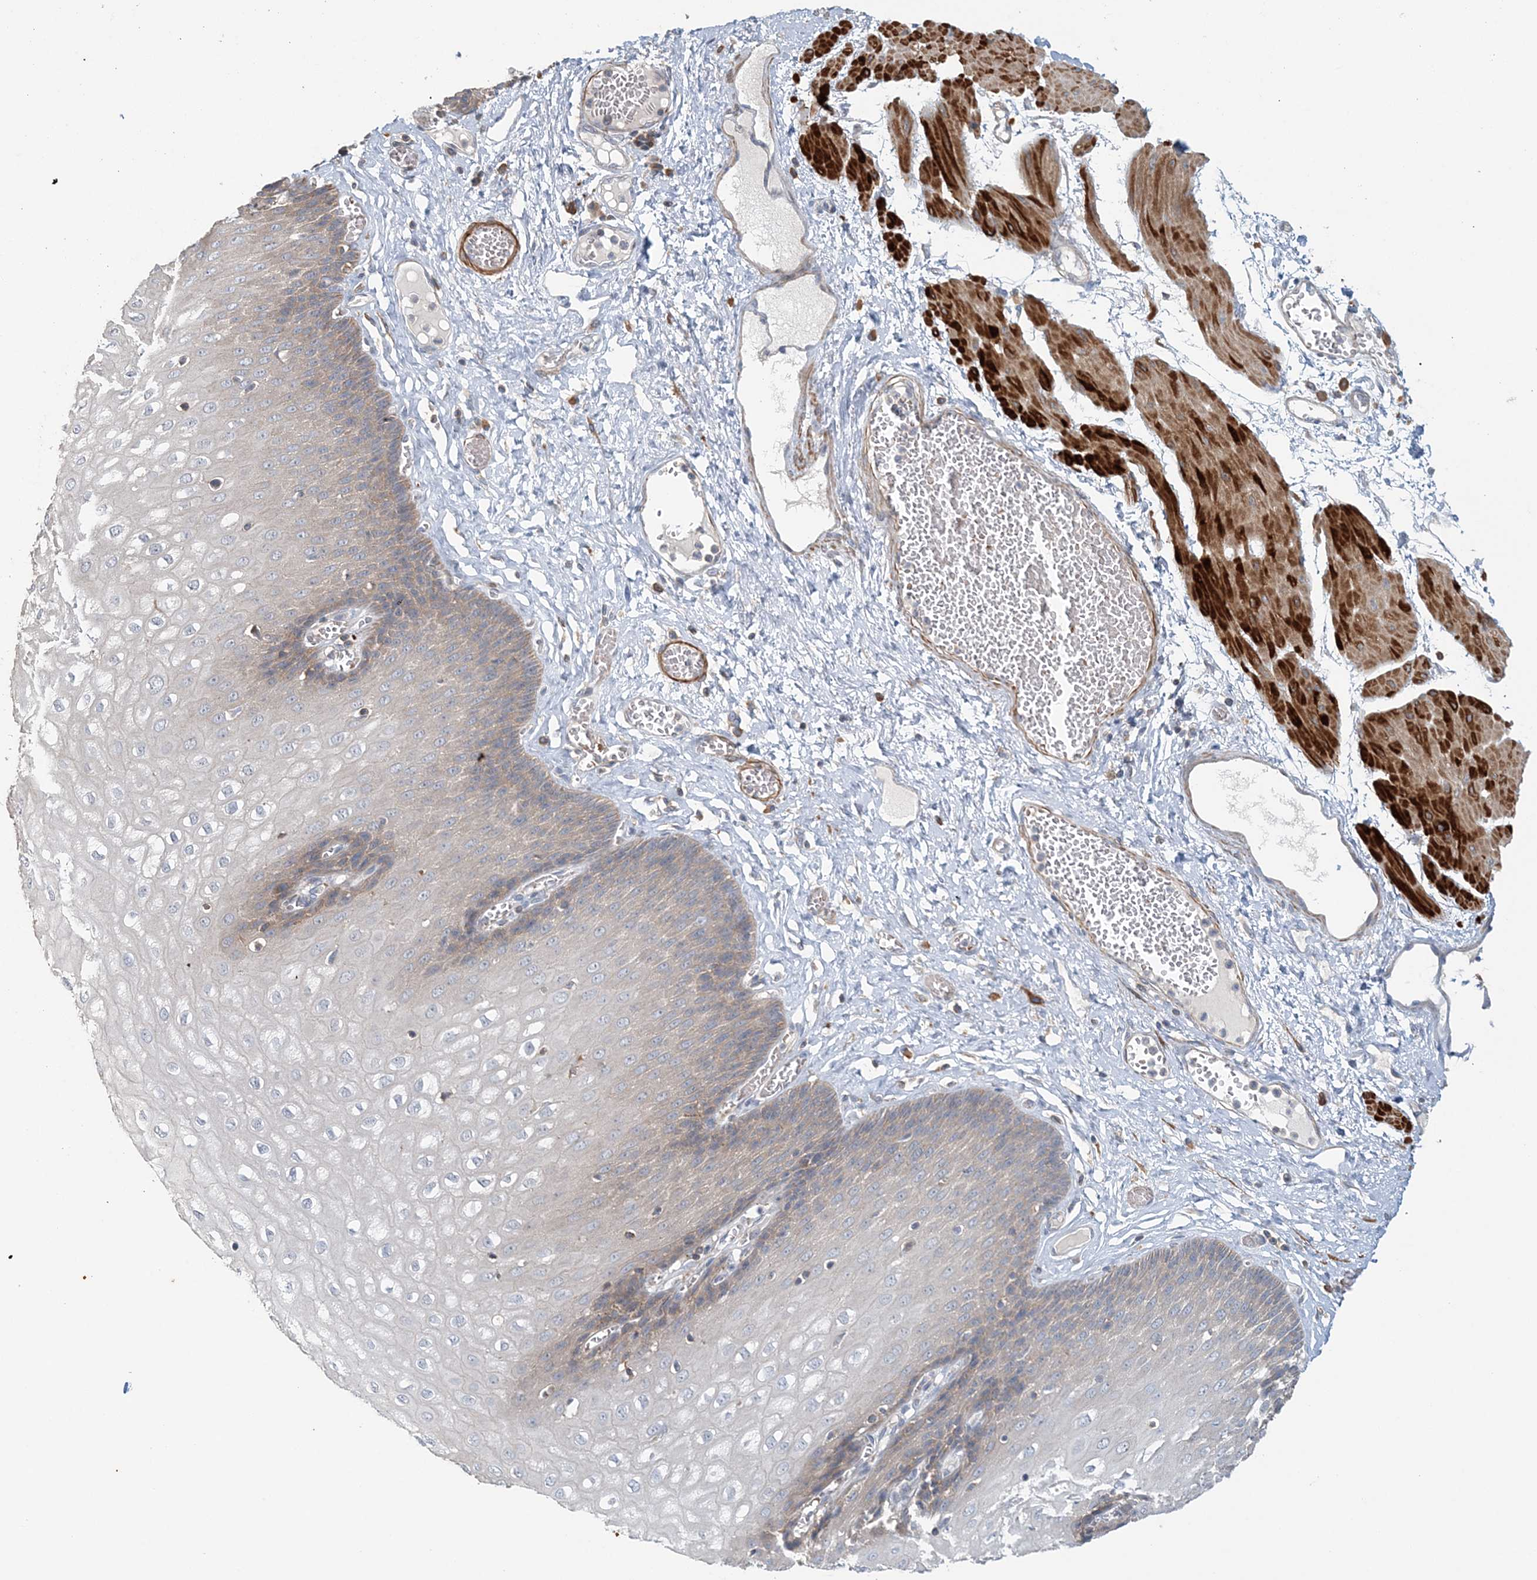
{"staining": {"intensity": "weak", "quantity": "<25%", "location": "cytoplasmic/membranous"}, "tissue": "esophagus", "cell_type": "Squamous epithelial cells", "image_type": "normal", "snomed": [{"axis": "morphology", "description": "Normal tissue, NOS"}, {"axis": "topography", "description": "Esophagus"}], "caption": "A micrograph of esophagus stained for a protein reveals no brown staining in squamous epithelial cells.", "gene": "TTI1", "patient": {"sex": "male", "age": 60}}